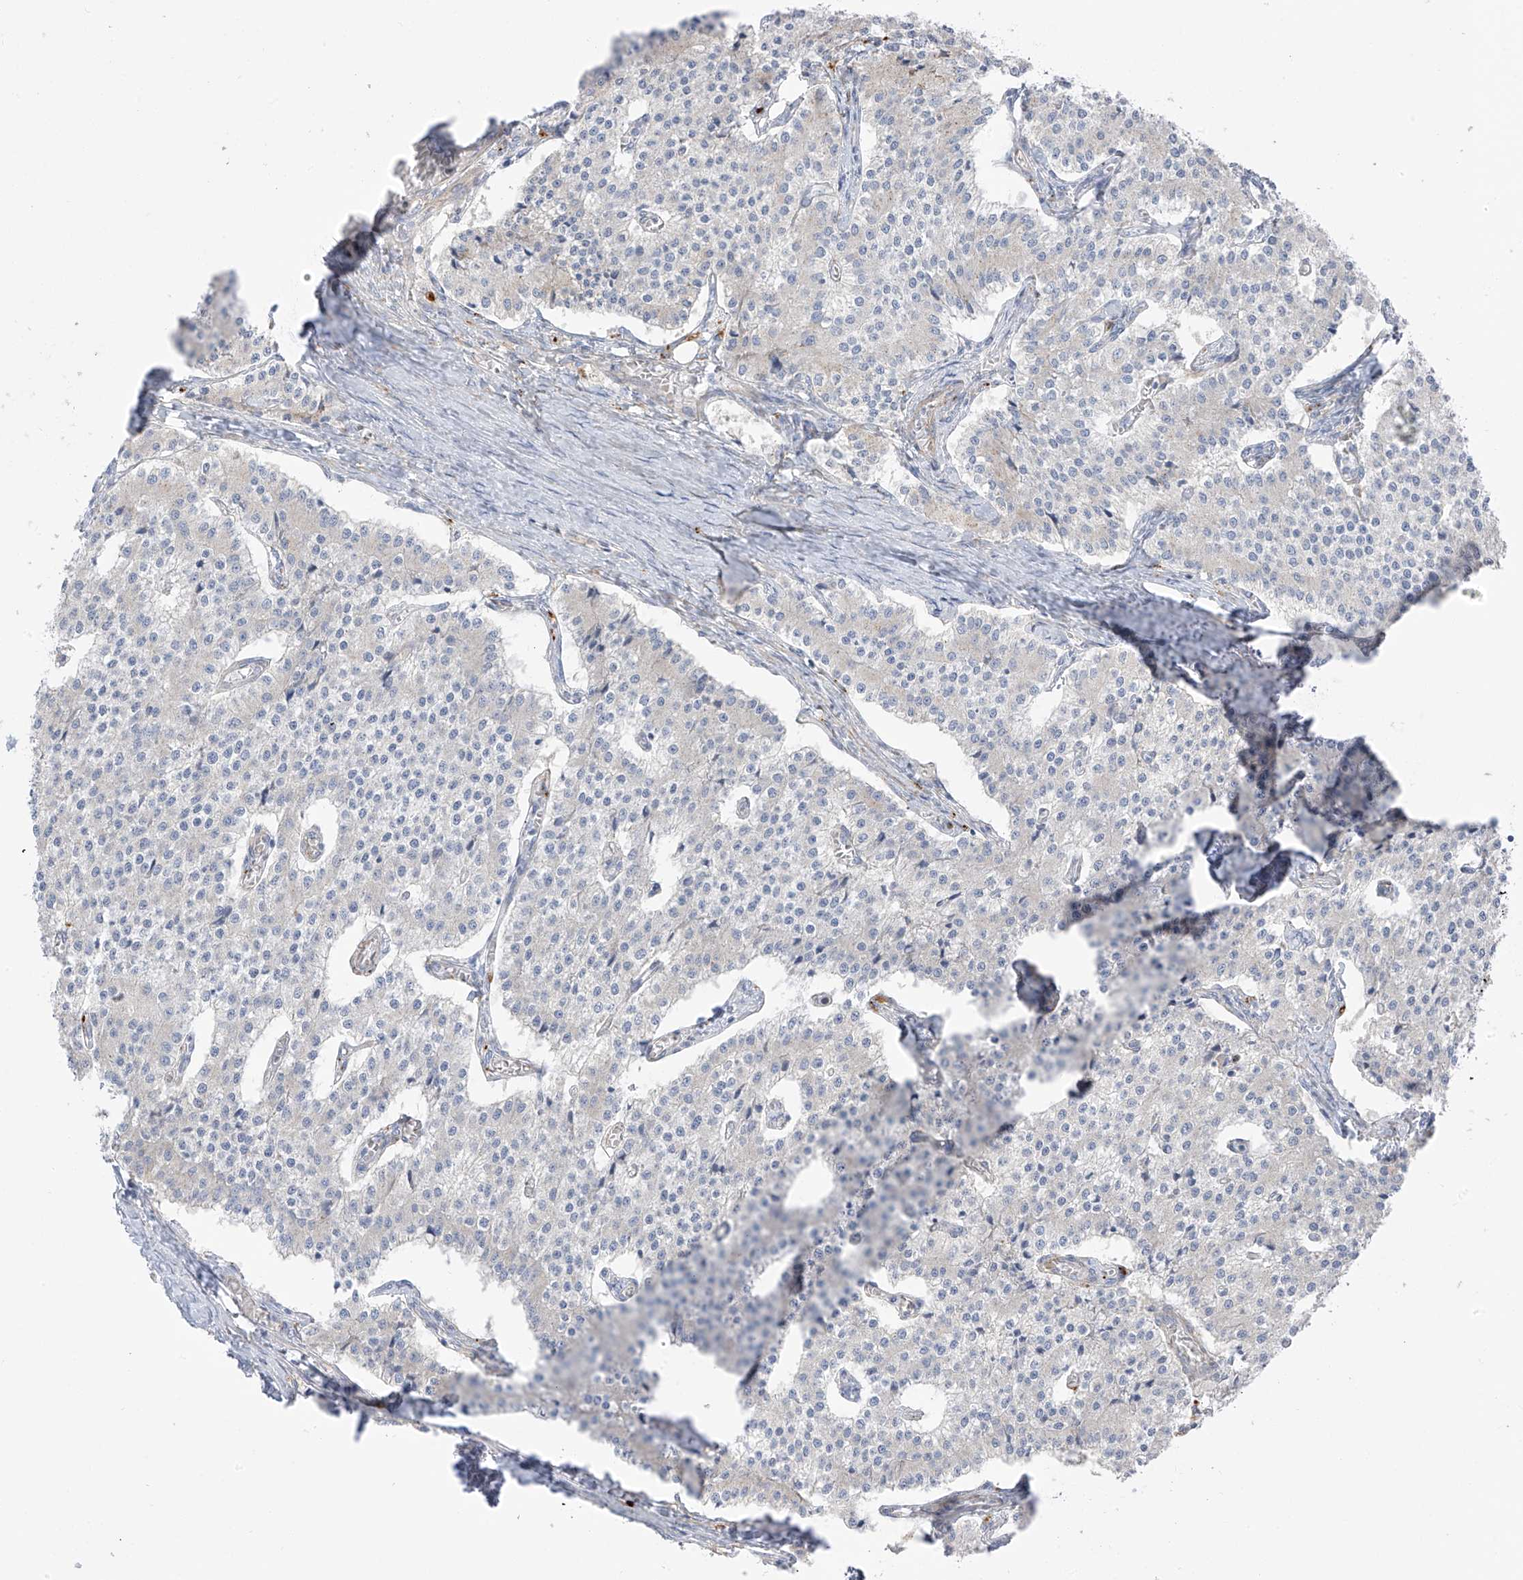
{"staining": {"intensity": "negative", "quantity": "none", "location": "none"}, "tissue": "carcinoid", "cell_type": "Tumor cells", "image_type": "cancer", "snomed": [{"axis": "morphology", "description": "Carcinoid, malignant, NOS"}, {"axis": "topography", "description": "Colon"}], "caption": "Tumor cells show no significant staining in malignant carcinoid. (DAB IHC visualized using brightfield microscopy, high magnification).", "gene": "TAL2", "patient": {"sex": "female", "age": 52}}